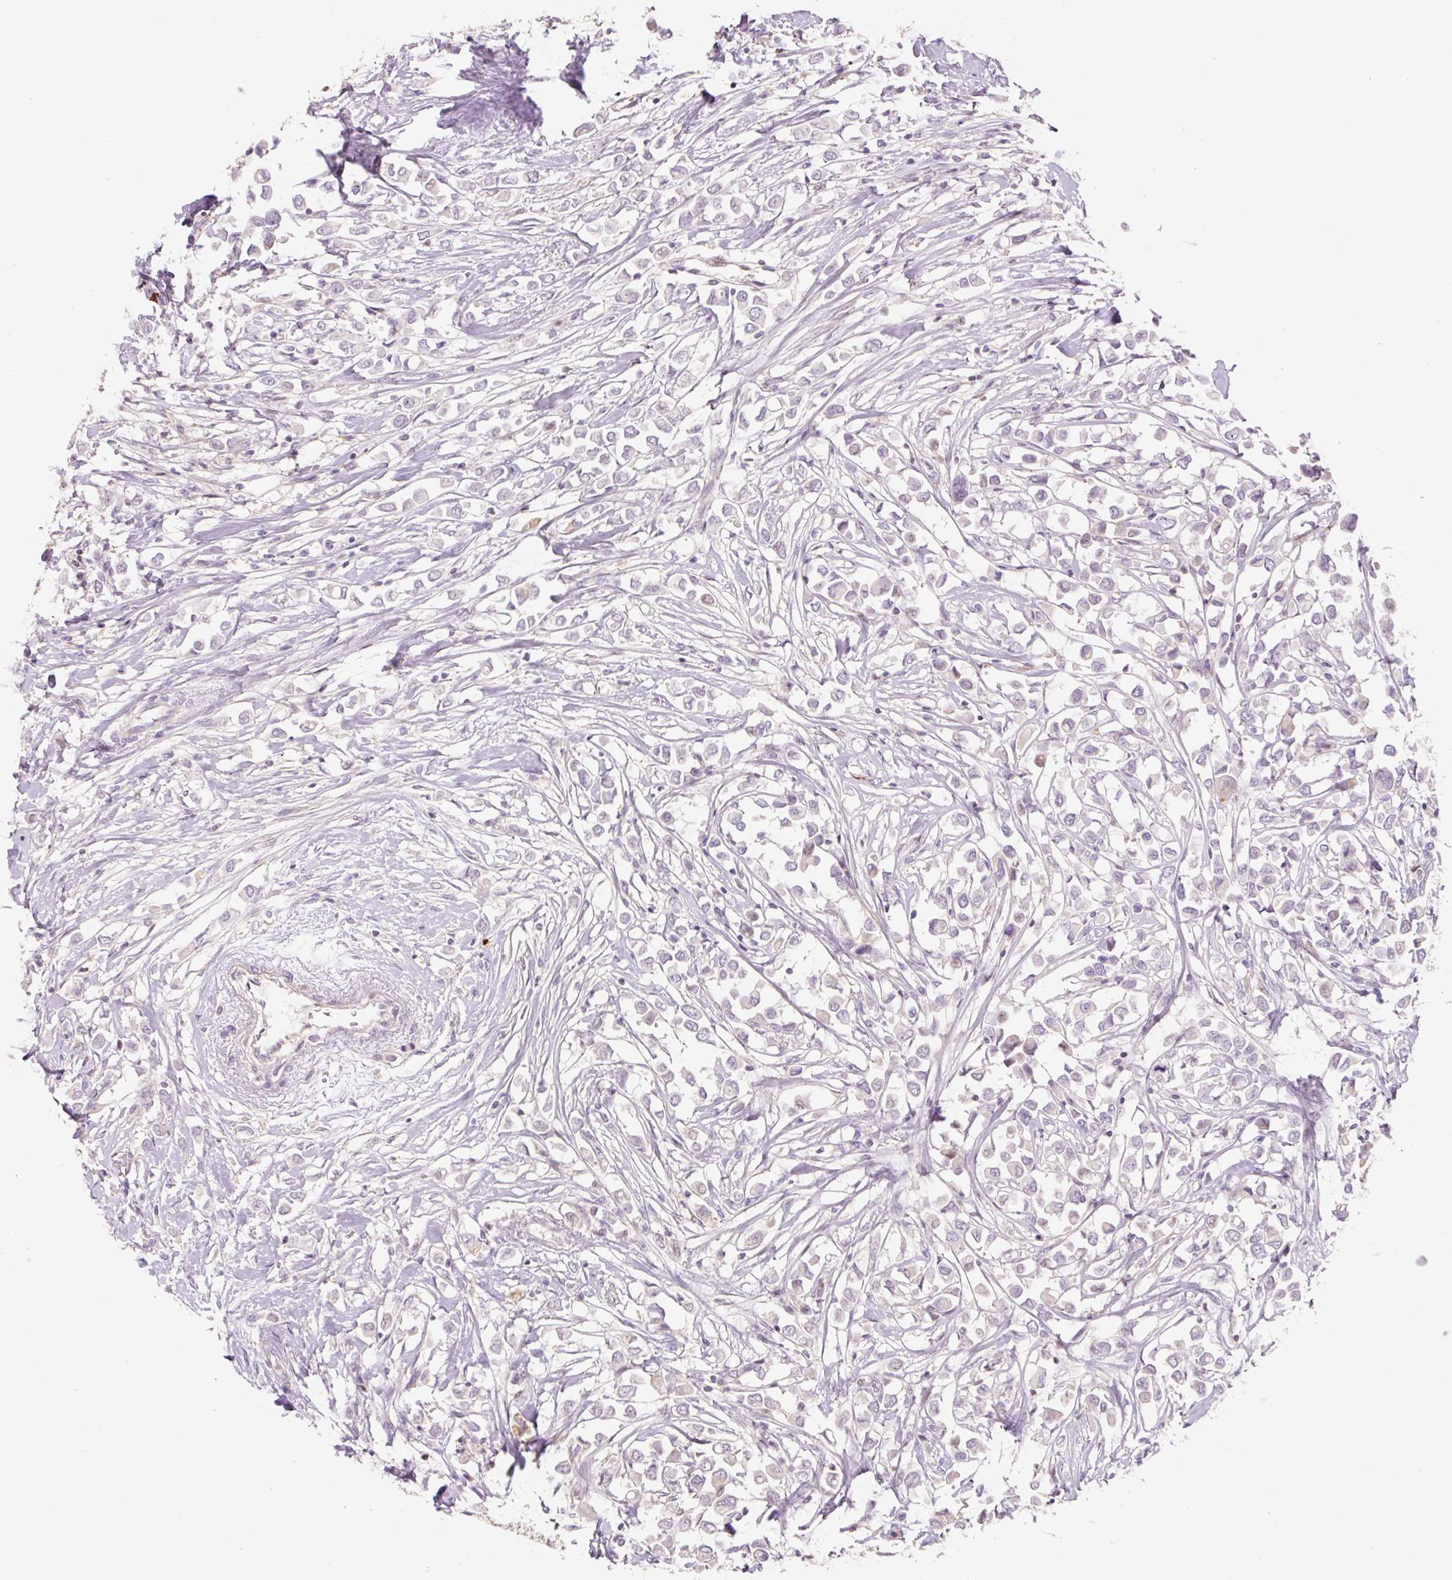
{"staining": {"intensity": "negative", "quantity": "none", "location": "none"}, "tissue": "breast cancer", "cell_type": "Tumor cells", "image_type": "cancer", "snomed": [{"axis": "morphology", "description": "Duct carcinoma"}, {"axis": "topography", "description": "Breast"}], "caption": "A micrograph of breast infiltrating ductal carcinoma stained for a protein demonstrates no brown staining in tumor cells. (DAB (3,3'-diaminobenzidine) immunohistochemistry (IHC), high magnification).", "gene": "ZNF552", "patient": {"sex": "female", "age": 61}}